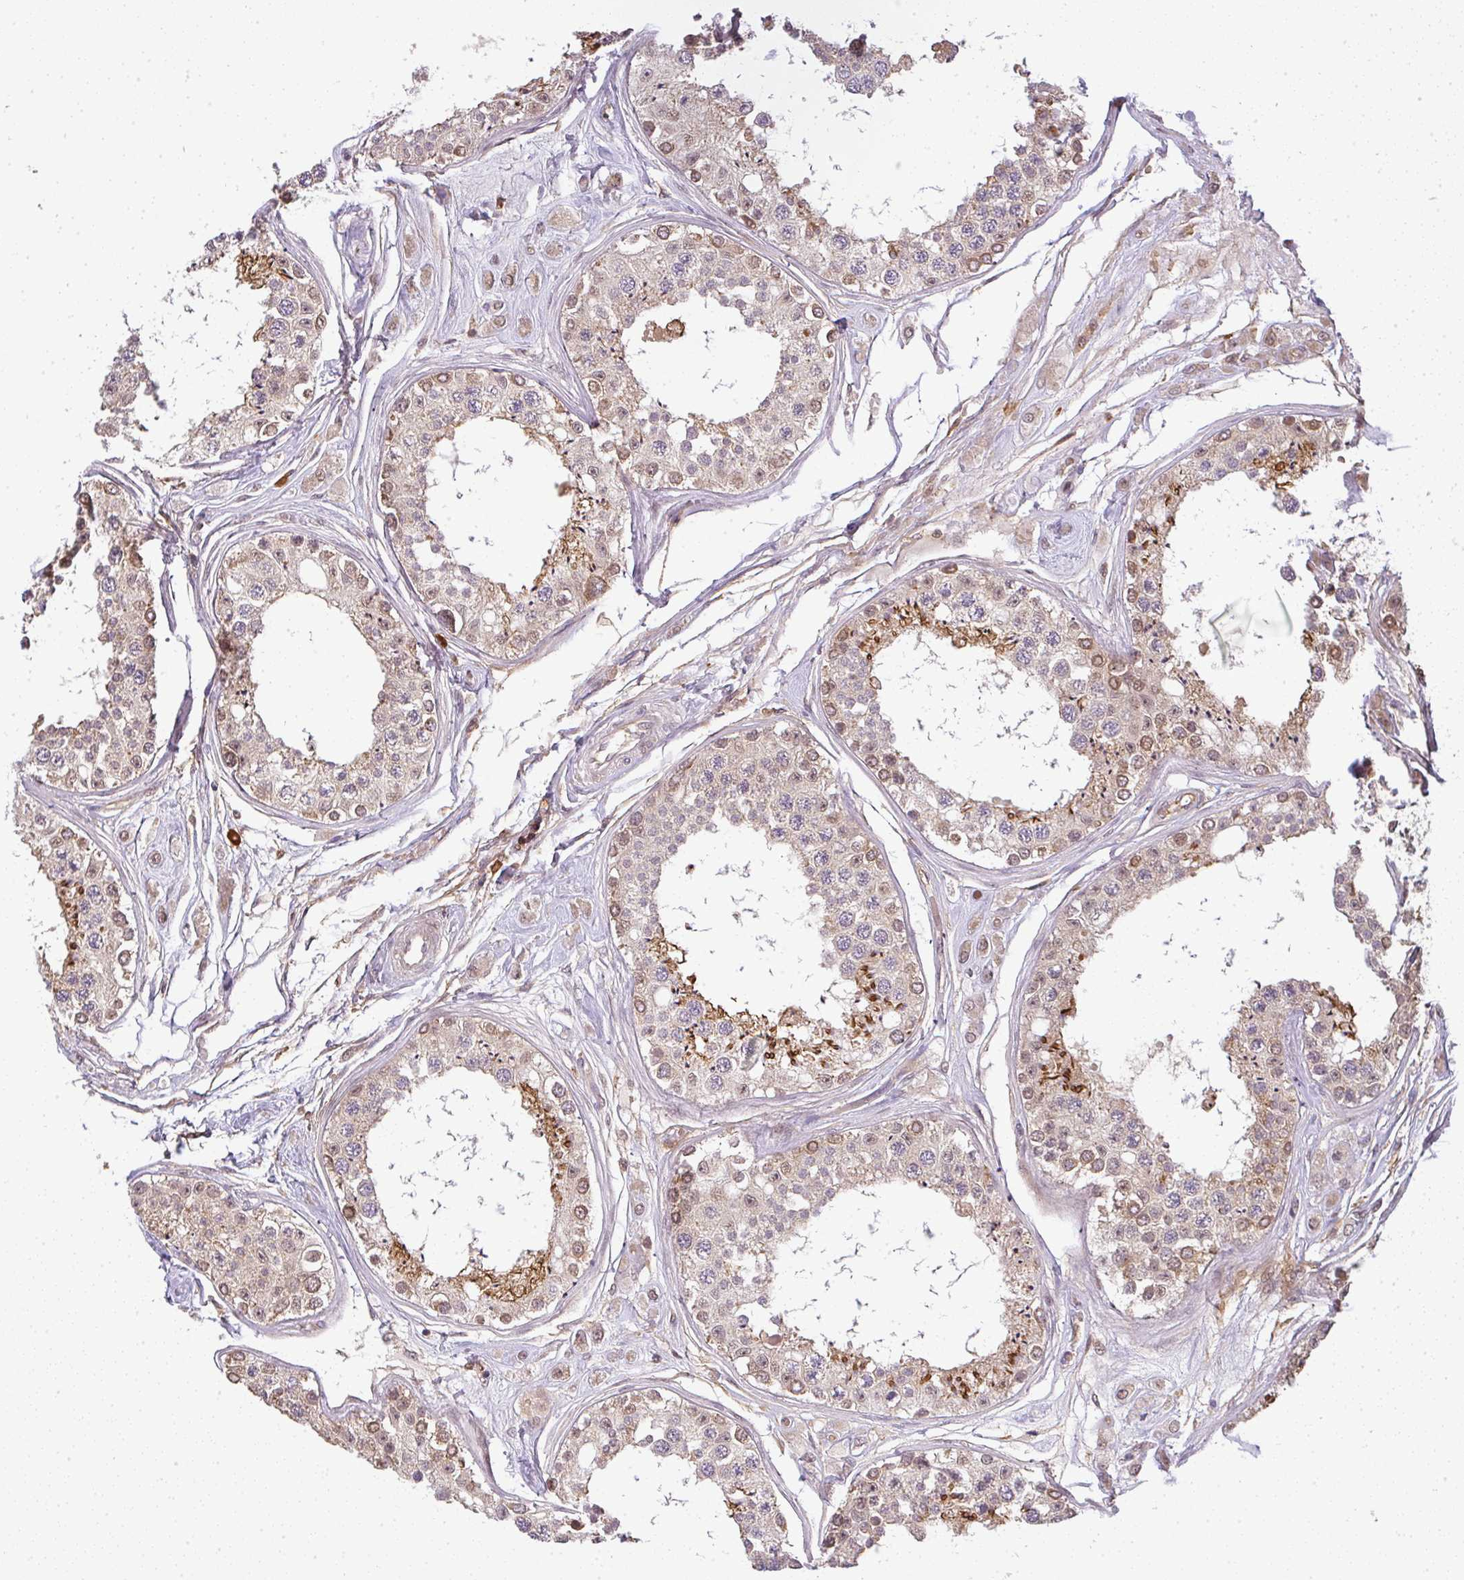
{"staining": {"intensity": "moderate", "quantity": "25%-75%", "location": "cytoplasmic/membranous"}, "tissue": "testis", "cell_type": "Cells in seminiferous ducts", "image_type": "normal", "snomed": [{"axis": "morphology", "description": "Normal tissue, NOS"}, {"axis": "topography", "description": "Testis"}], "caption": "About 25%-75% of cells in seminiferous ducts in normal testis display moderate cytoplasmic/membranous protein expression as visualized by brown immunohistochemical staining.", "gene": "FAM153A", "patient": {"sex": "male", "age": 25}}